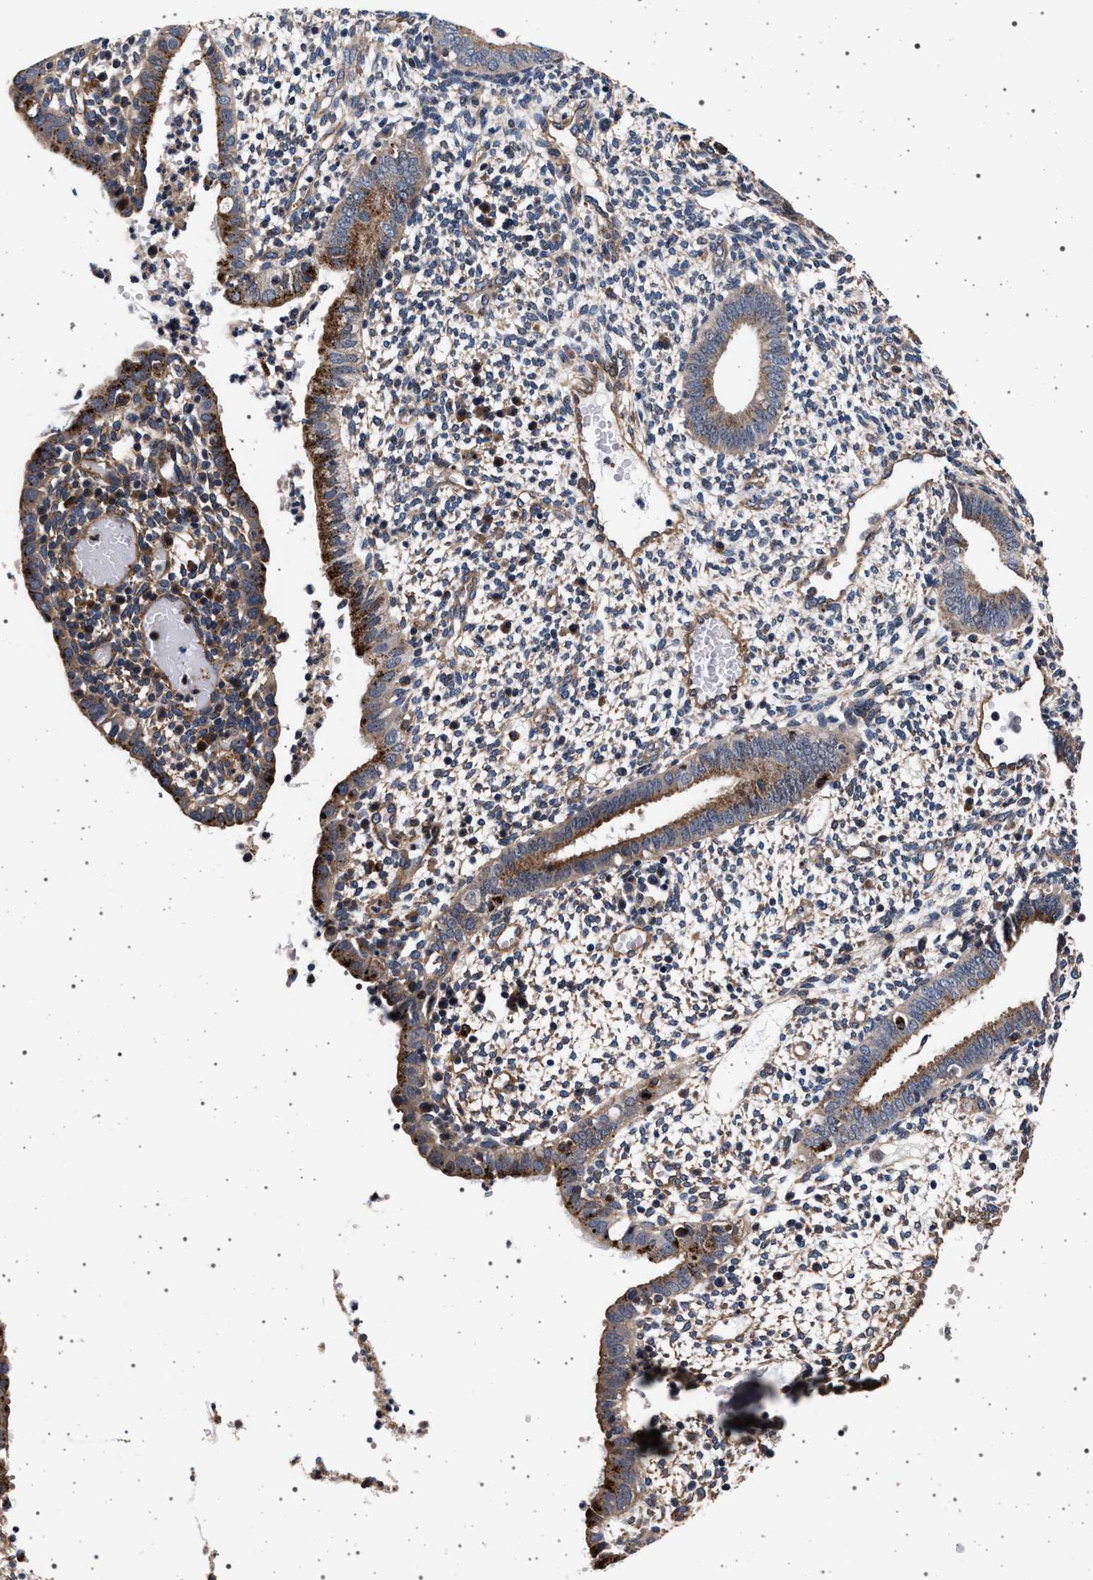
{"staining": {"intensity": "weak", "quantity": "25%-75%", "location": "cytoplasmic/membranous"}, "tissue": "endometrium", "cell_type": "Cells in endometrial stroma", "image_type": "normal", "snomed": [{"axis": "morphology", "description": "Normal tissue, NOS"}, {"axis": "topography", "description": "Endometrium"}], "caption": "High-power microscopy captured an immunohistochemistry (IHC) image of unremarkable endometrium, revealing weak cytoplasmic/membranous expression in about 25%-75% of cells in endometrial stroma.", "gene": "KCNK6", "patient": {"sex": "female", "age": 35}}